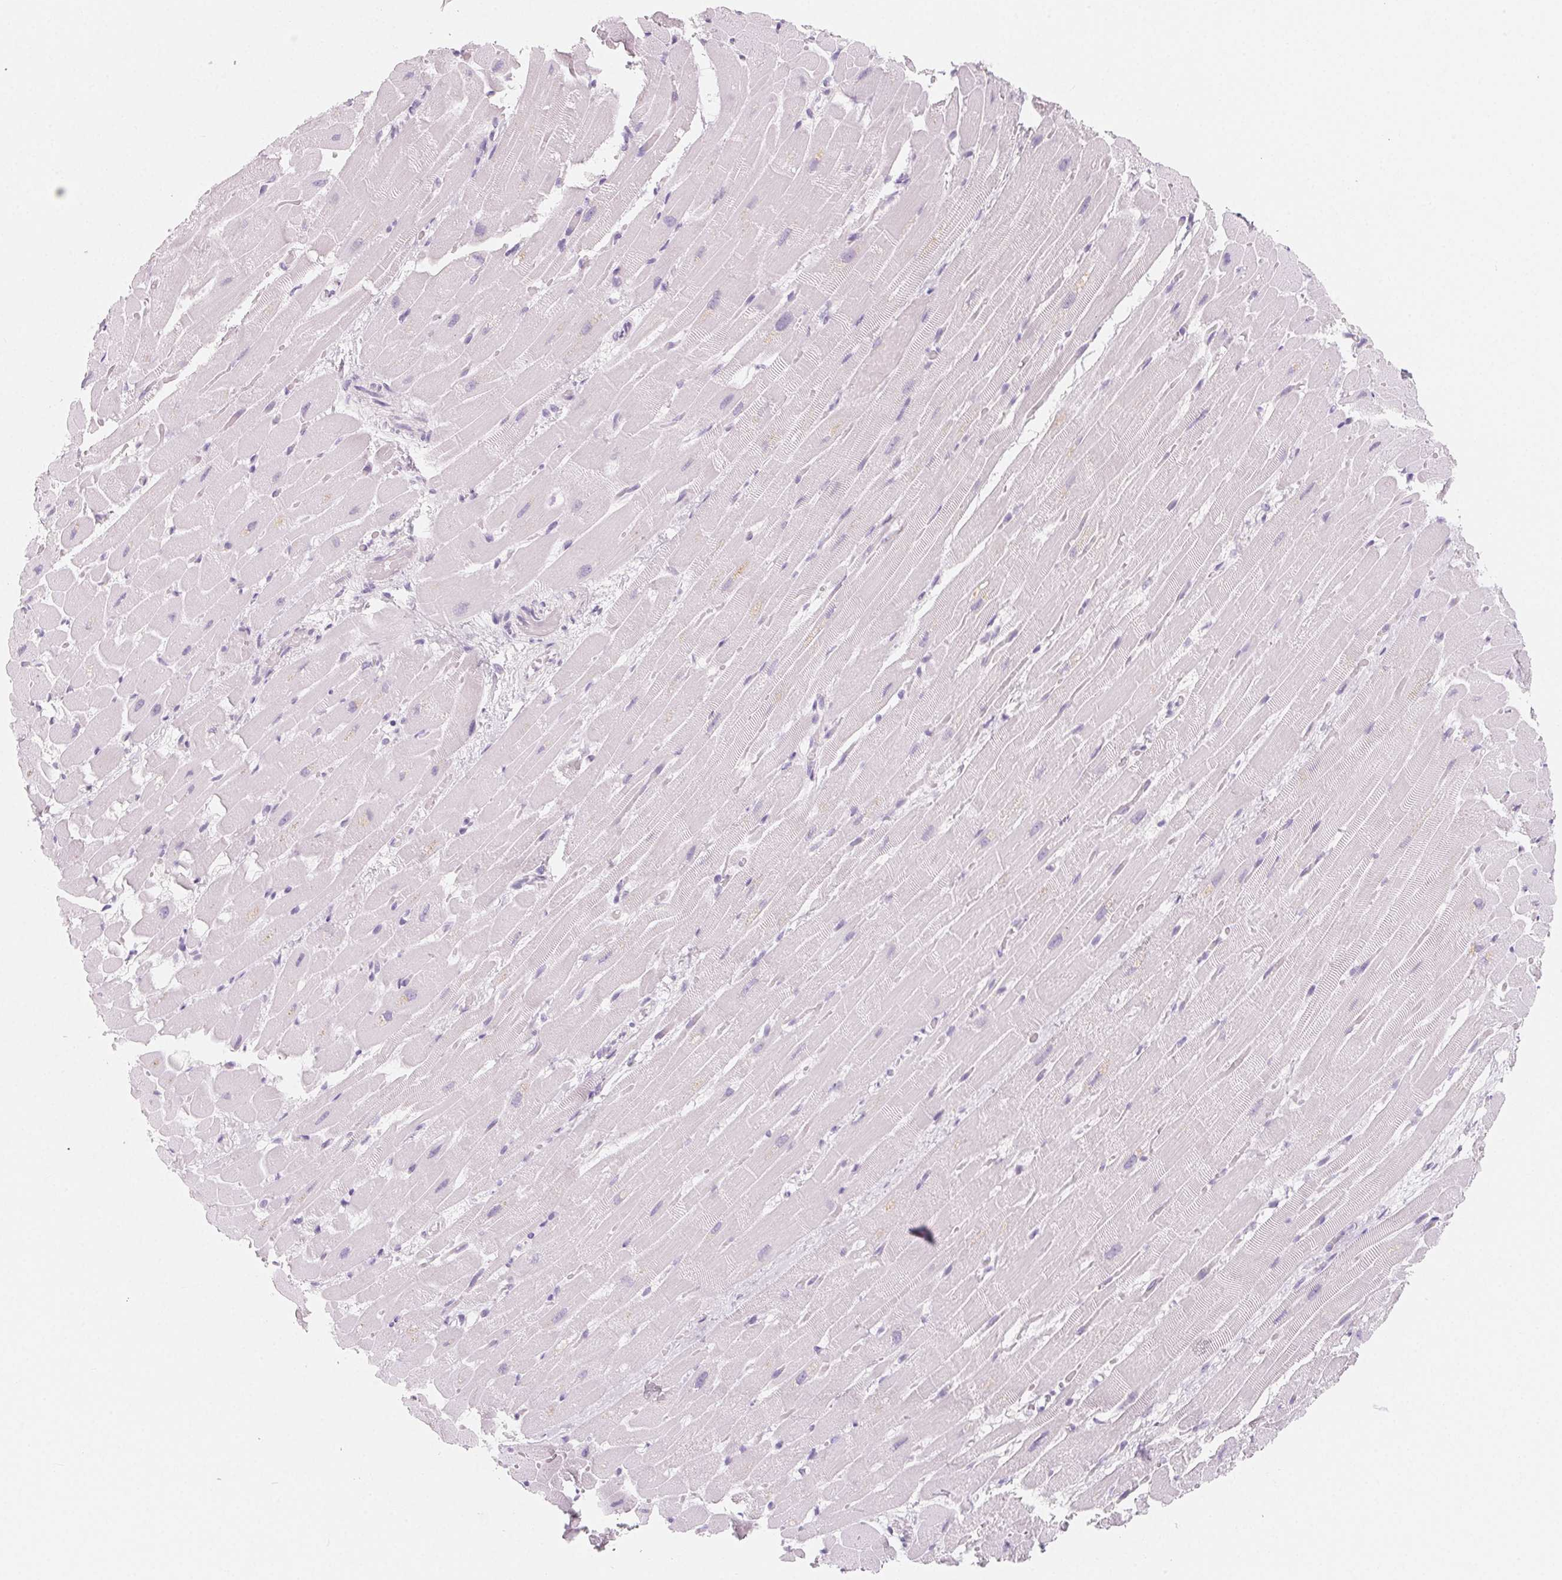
{"staining": {"intensity": "negative", "quantity": "none", "location": "none"}, "tissue": "heart muscle", "cell_type": "Cardiomyocytes", "image_type": "normal", "snomed": [{"axis": "morphology", "description": "Normal tissue, NOS"}, {"axis": "topography", "description": "Heart"}], "caption": "Immunohistochemistry micrograph of unremarkable heart muscle stained for a protein (brown), which shows no staining in cardiomyocytes.", "gene": "SH3GL2", "patient": {"sex": "male", "age": 37}}